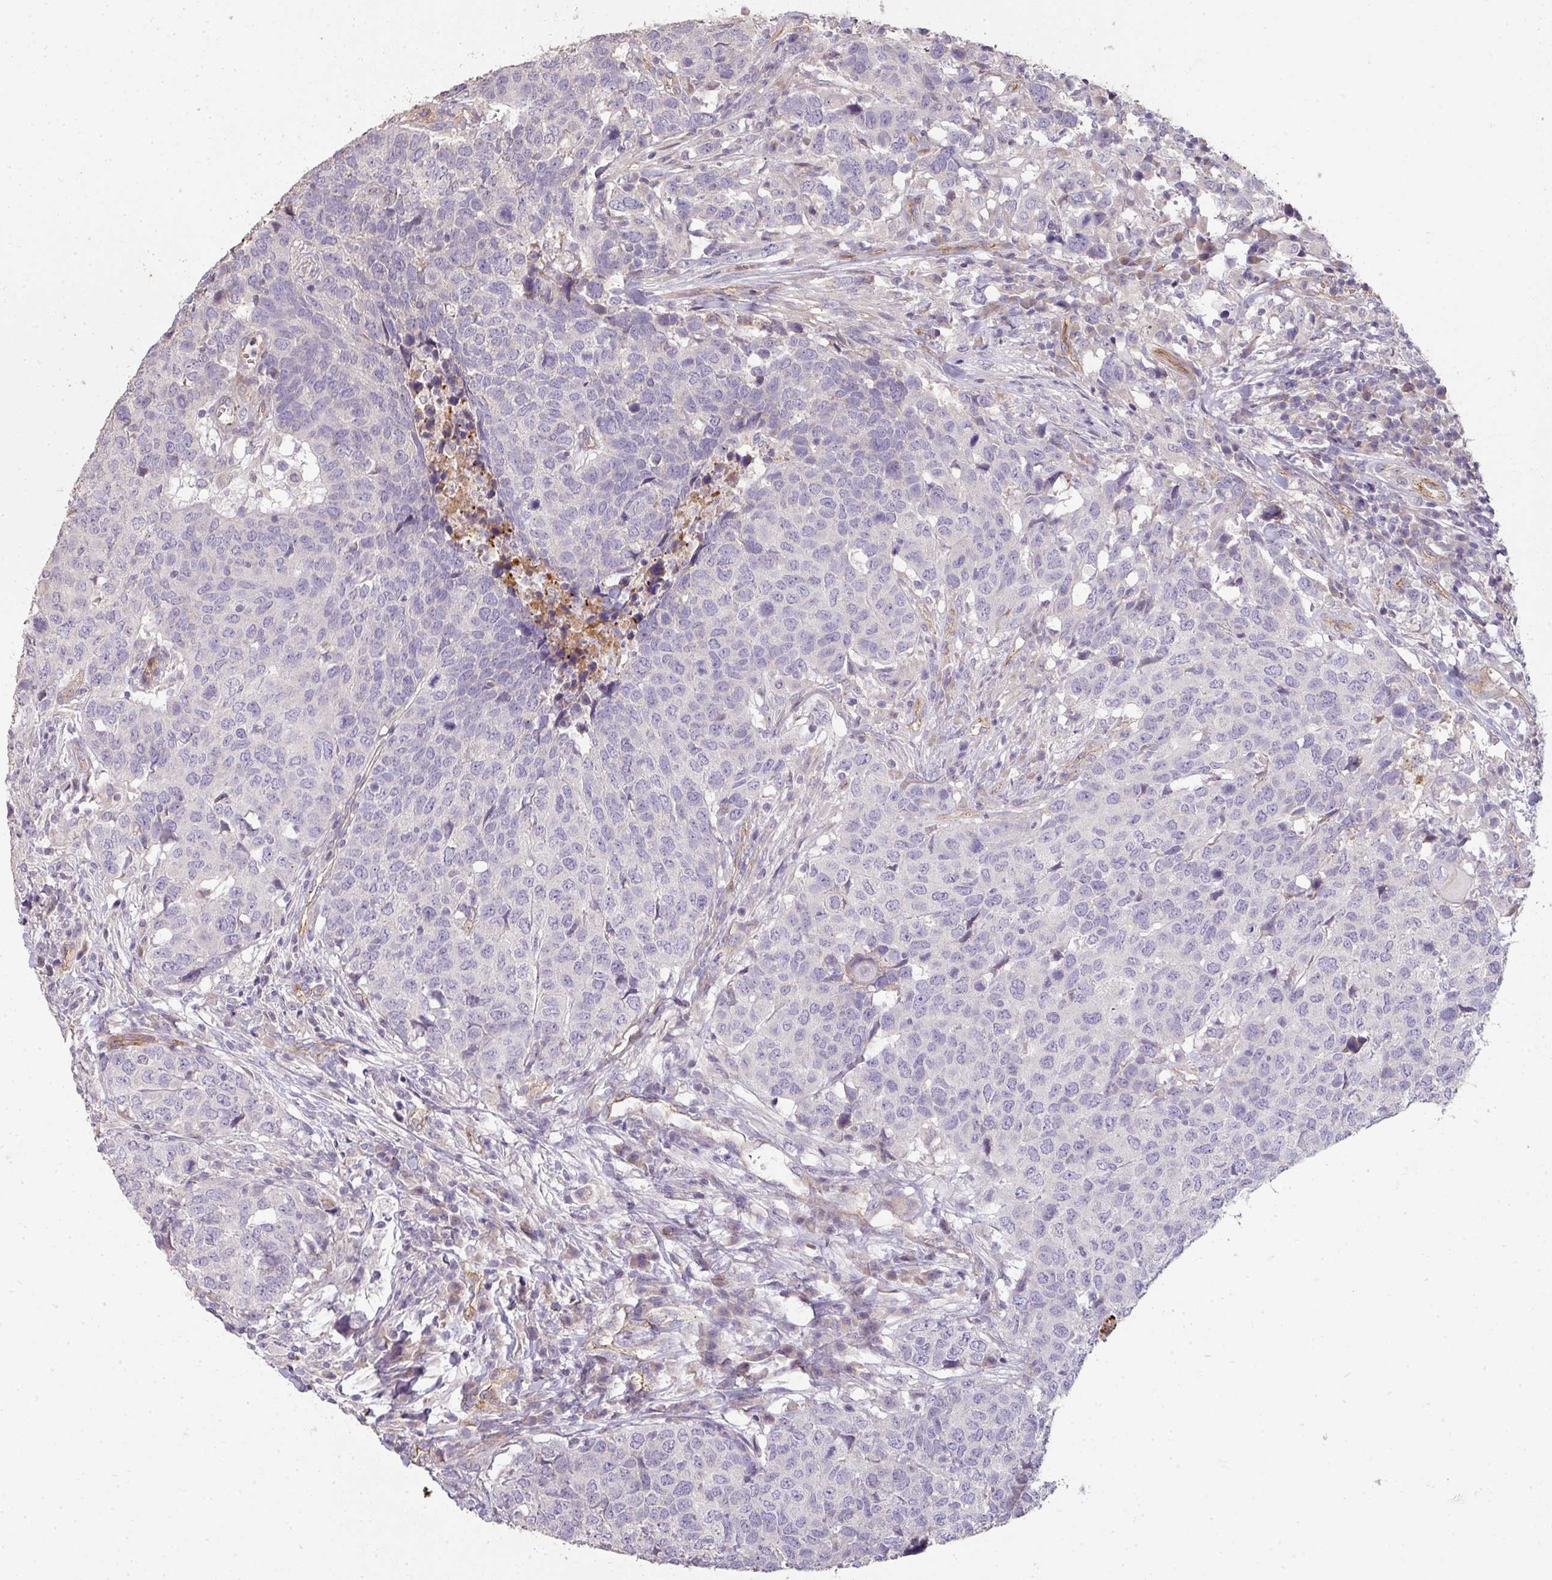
{"staining": {"intensity": "negative", "quantity": "none", "location": "none"}, "tissue": "head and neck cancer", "cell_type": "Tumor cells", "image_type": "cancer", "snomed": [{"axis": "morphology", "description": "Normal tissue, NOS"}, {"axis": "morphology", "description": "Squamous cell carcinoma, NOS"}, {"axis": "topography", "description": "Skeletal muscle"}, {"axis": "topography", "description": "Vascular tissue"}, {"axis": "topography", "description": "Peripheral nerve tissue"}, {"axis": "topography", "description": "Head-Neck"}], "caption": "IHC image of neoplastic tissue: head and neck squamous cell carcinoma stained with DAB (3,3'-diaminobenzidine) displays no significant protein expression in tumor cells. (Brightfield microscopy of DAB immunohistochemistry (IHC) at high magnification).", "gene": "PCDH1", "patient": {"sex": "male", "age": 66}}